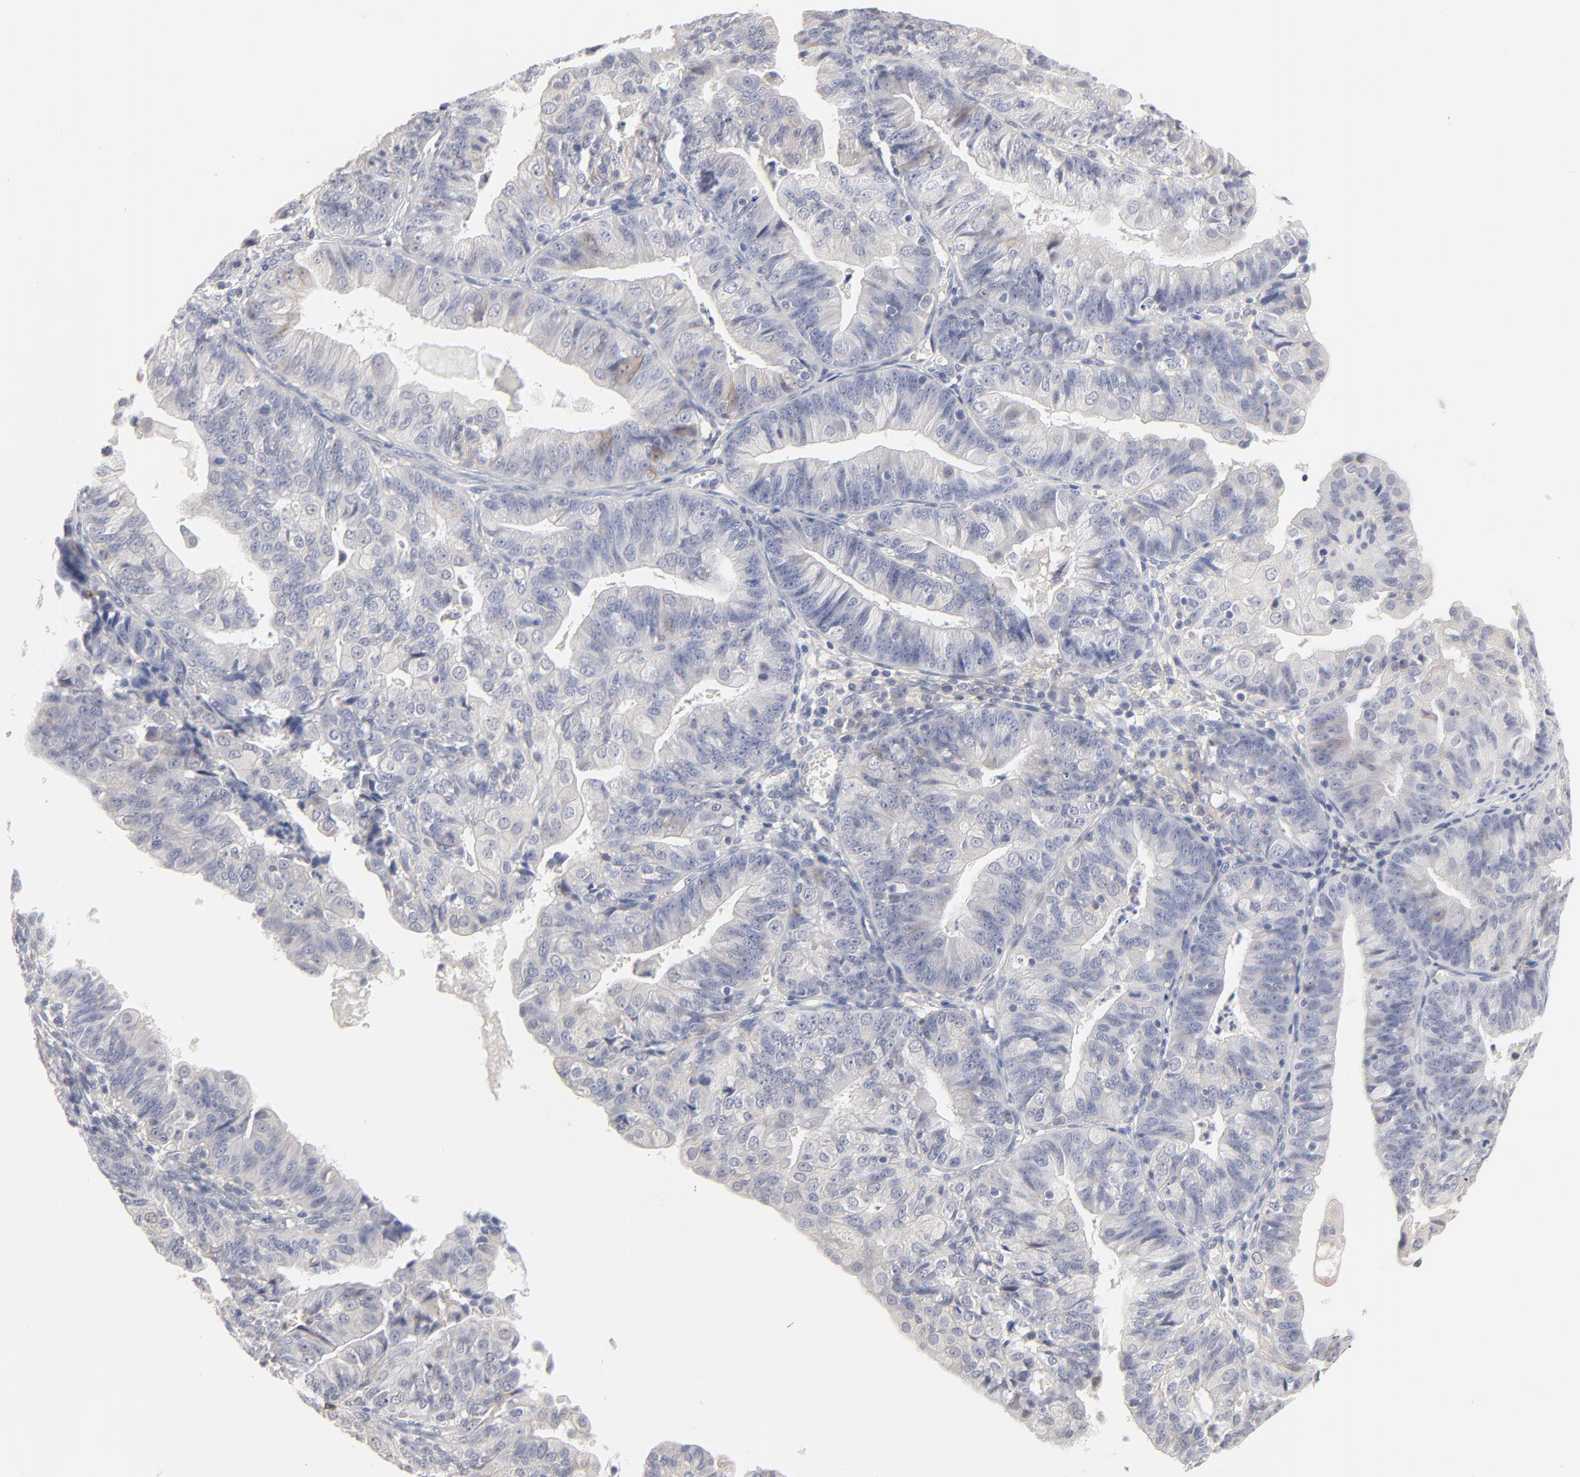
{"staining": {"intensity": "weak", "quantity": "<25%", "location": "cytoplasmic/membranous"}, "tissue": "endometrial cancer", "cell_type": "Tumor cells", "image_type": "cancer", "snomed": [{"axis": "morphology", "description": "Adenocarcinoma, NOS"}, {"axis": "topography", "description": "Endometrium"}], "caption": "IHC of endometrial cancer exhibits no positivity in tumor cells.", "gene": "SLC16A1", "patient": {"sex": "female", "age": 56}}